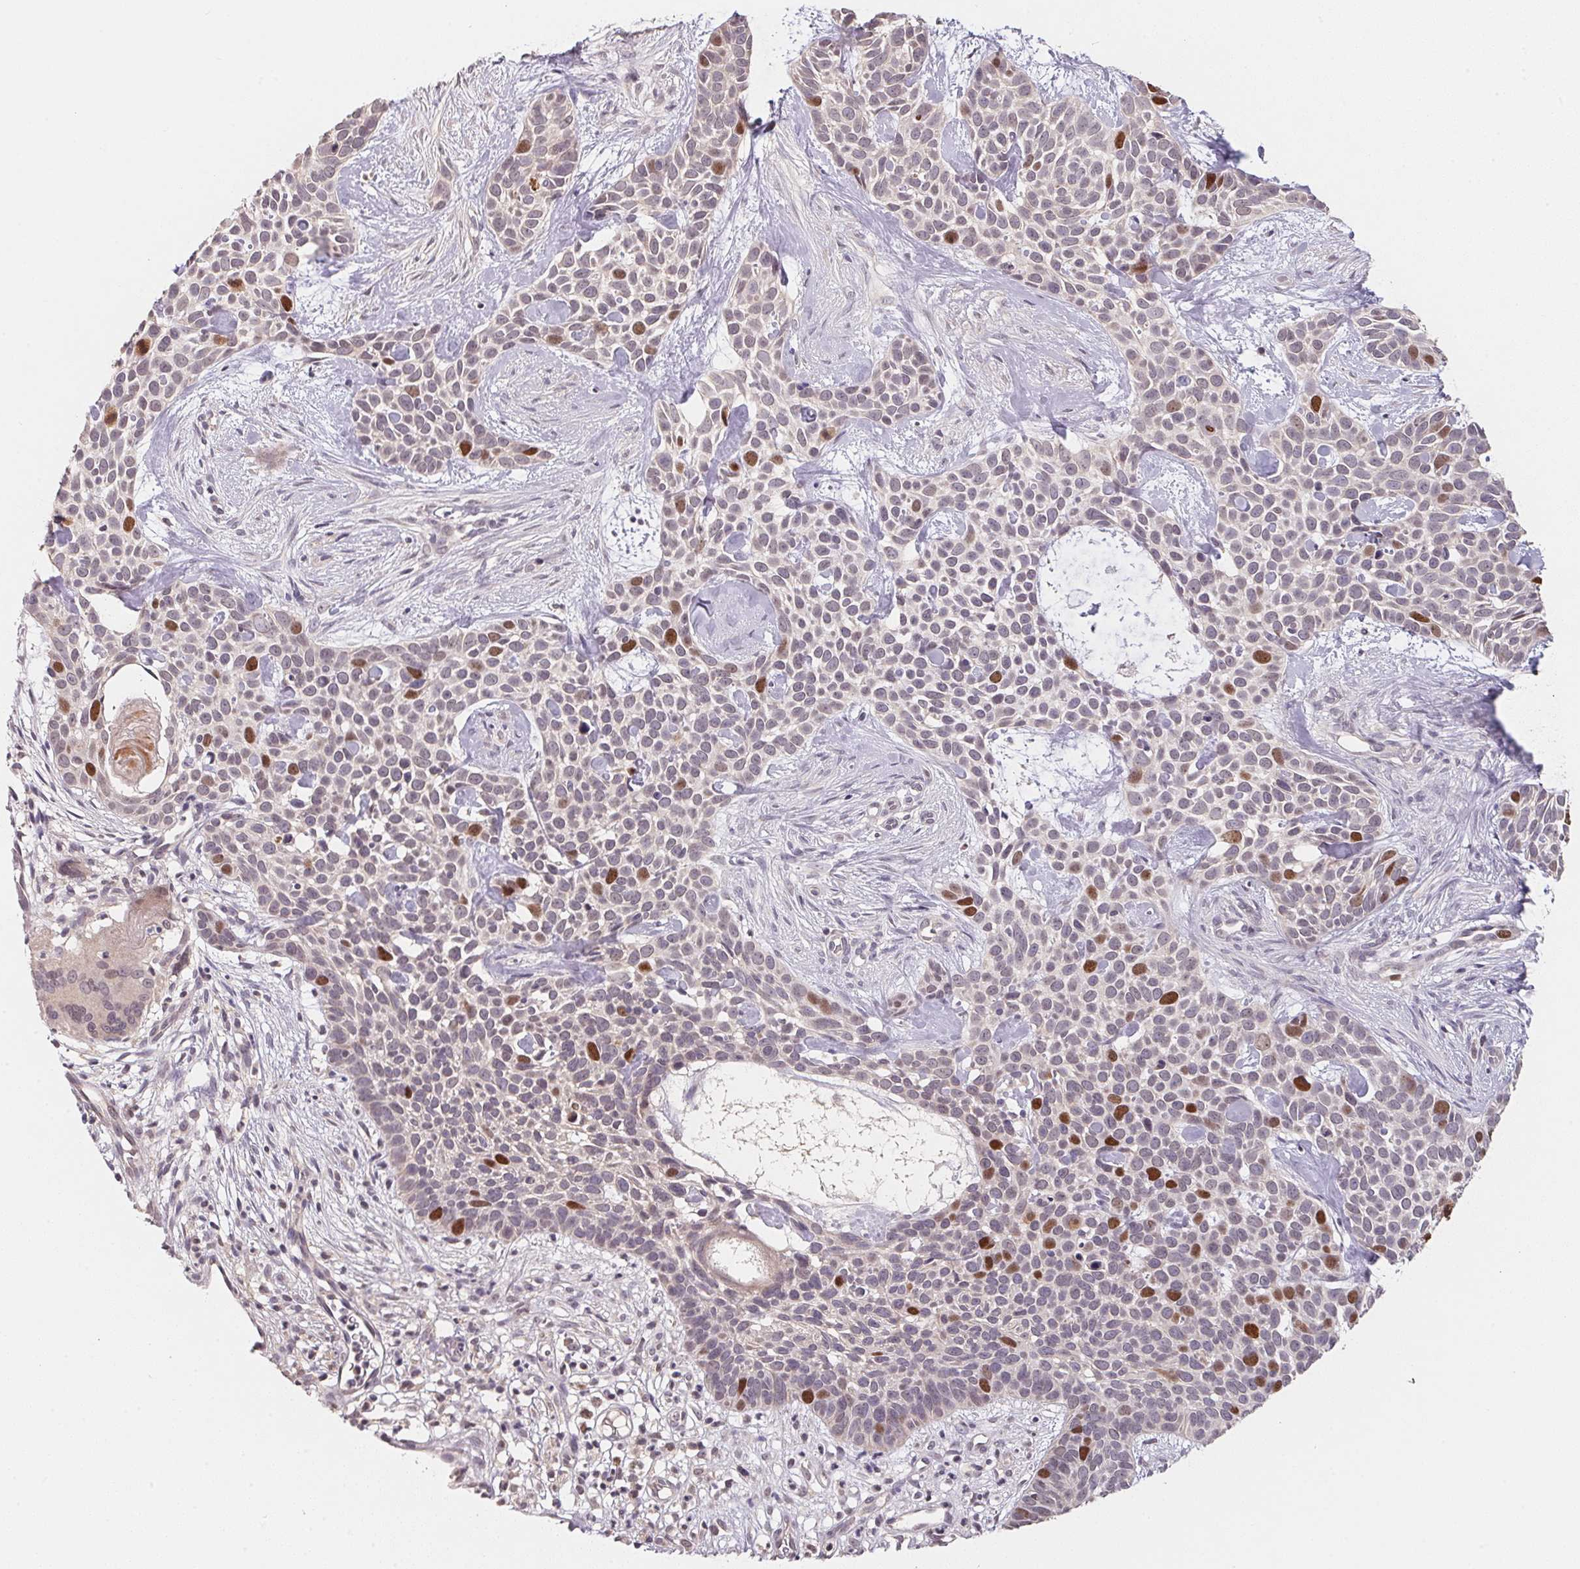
{"staining": {"intensity": "strong", "quantity": "<25%", "location": "nuclear"}, "tissue": "skin cancer", "cell_type": "Tumor cells", "image_type": "cancer", "snomed": [{"axis": "morphology", "description": "Basal cell carcinoma"}, {"axis": "topography", "description": "Skin"}], "caption": "Approximately <25% of tumor cells in basal cell carcinoma (skin) reveal strong nuclear protein staining as visualized by brown immunohistochemical staining.", "gene": "KIFC1", "patient": {"sex": "male", "age": 69}}